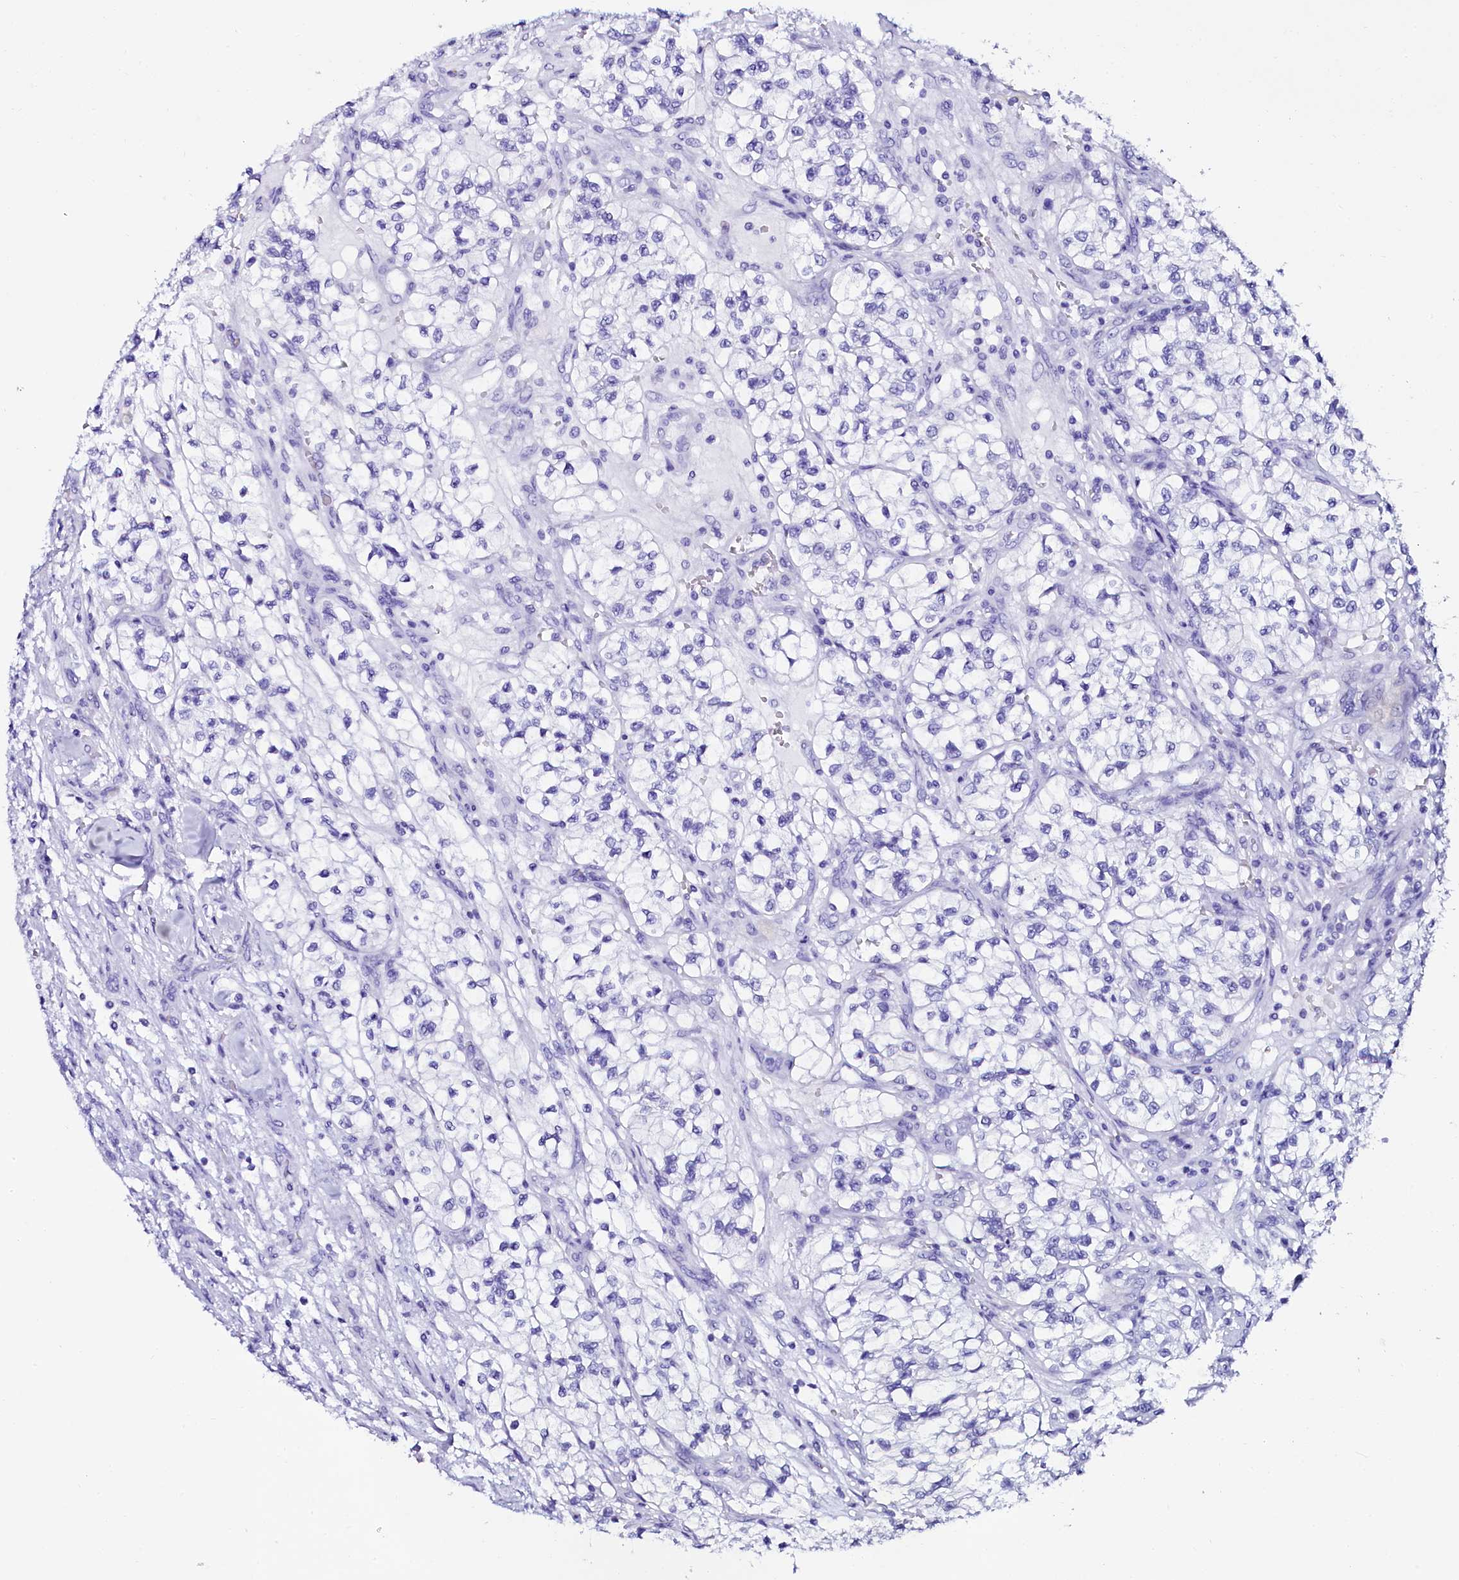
{"staining": {"intensity": "negative", "quantity": "none", "location": "none"}, "tissue": "renal cancer", "cell_type": "Tumor cells", "image_type": "cancer", "snomed": [{"axis": "morphology", "description": "Adenocarcinoma, NOS"}, {"axis": "topography", "description": "Kidney"}], "caption": "IHC micrograph of neoplastic tissue: human renal cancer (adenocarcinoma) stained with DAB shows no significant protein staining in tumor cells.", "gene": "SORD", "patient": {"sex": "female", "age": 57}}